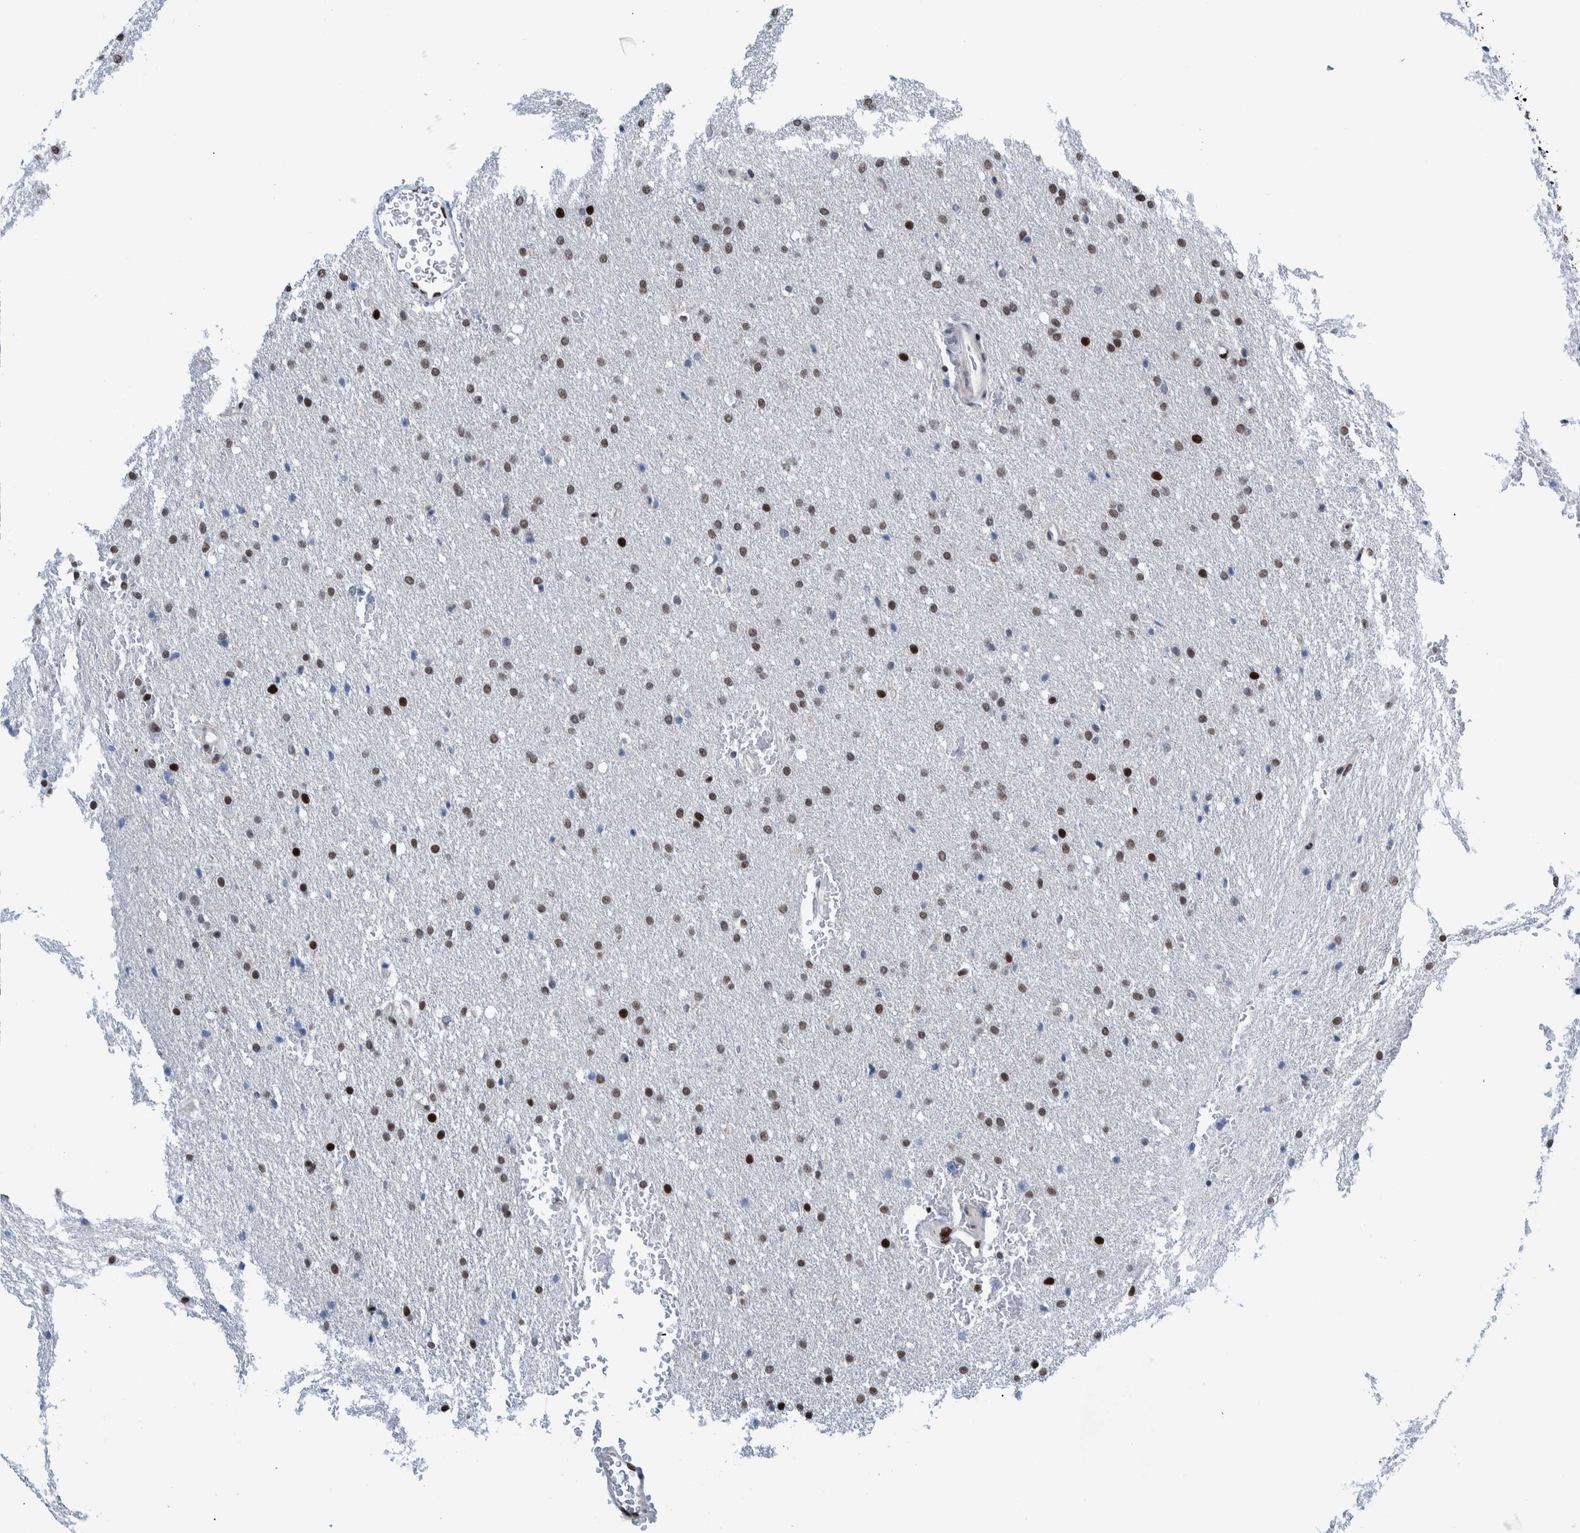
{"staining": {"intensity": "strong", "quantity": "25%-75%", "location": "nuclear"}, "tissue": "glioma", "cell_type": "Tumor cells", "image_type": "cancer", "snomed": [{"axis": "morphology", "description": "Glioma, malignant, Low grade"}, {"axis": "topography", "description": "Brain"}], "caption": "An immunohistochemistry (IHC) image of neoplastic tissue is shown. Protein staining in brown highlights strong nuclear positivity in malignant glioma (low-grade) within tumor cells. (DAB = brown stain, brightfield microscopy at high magnification).", "gene": "HEATR9", "patient": {"sex": "female", "age": 37}}